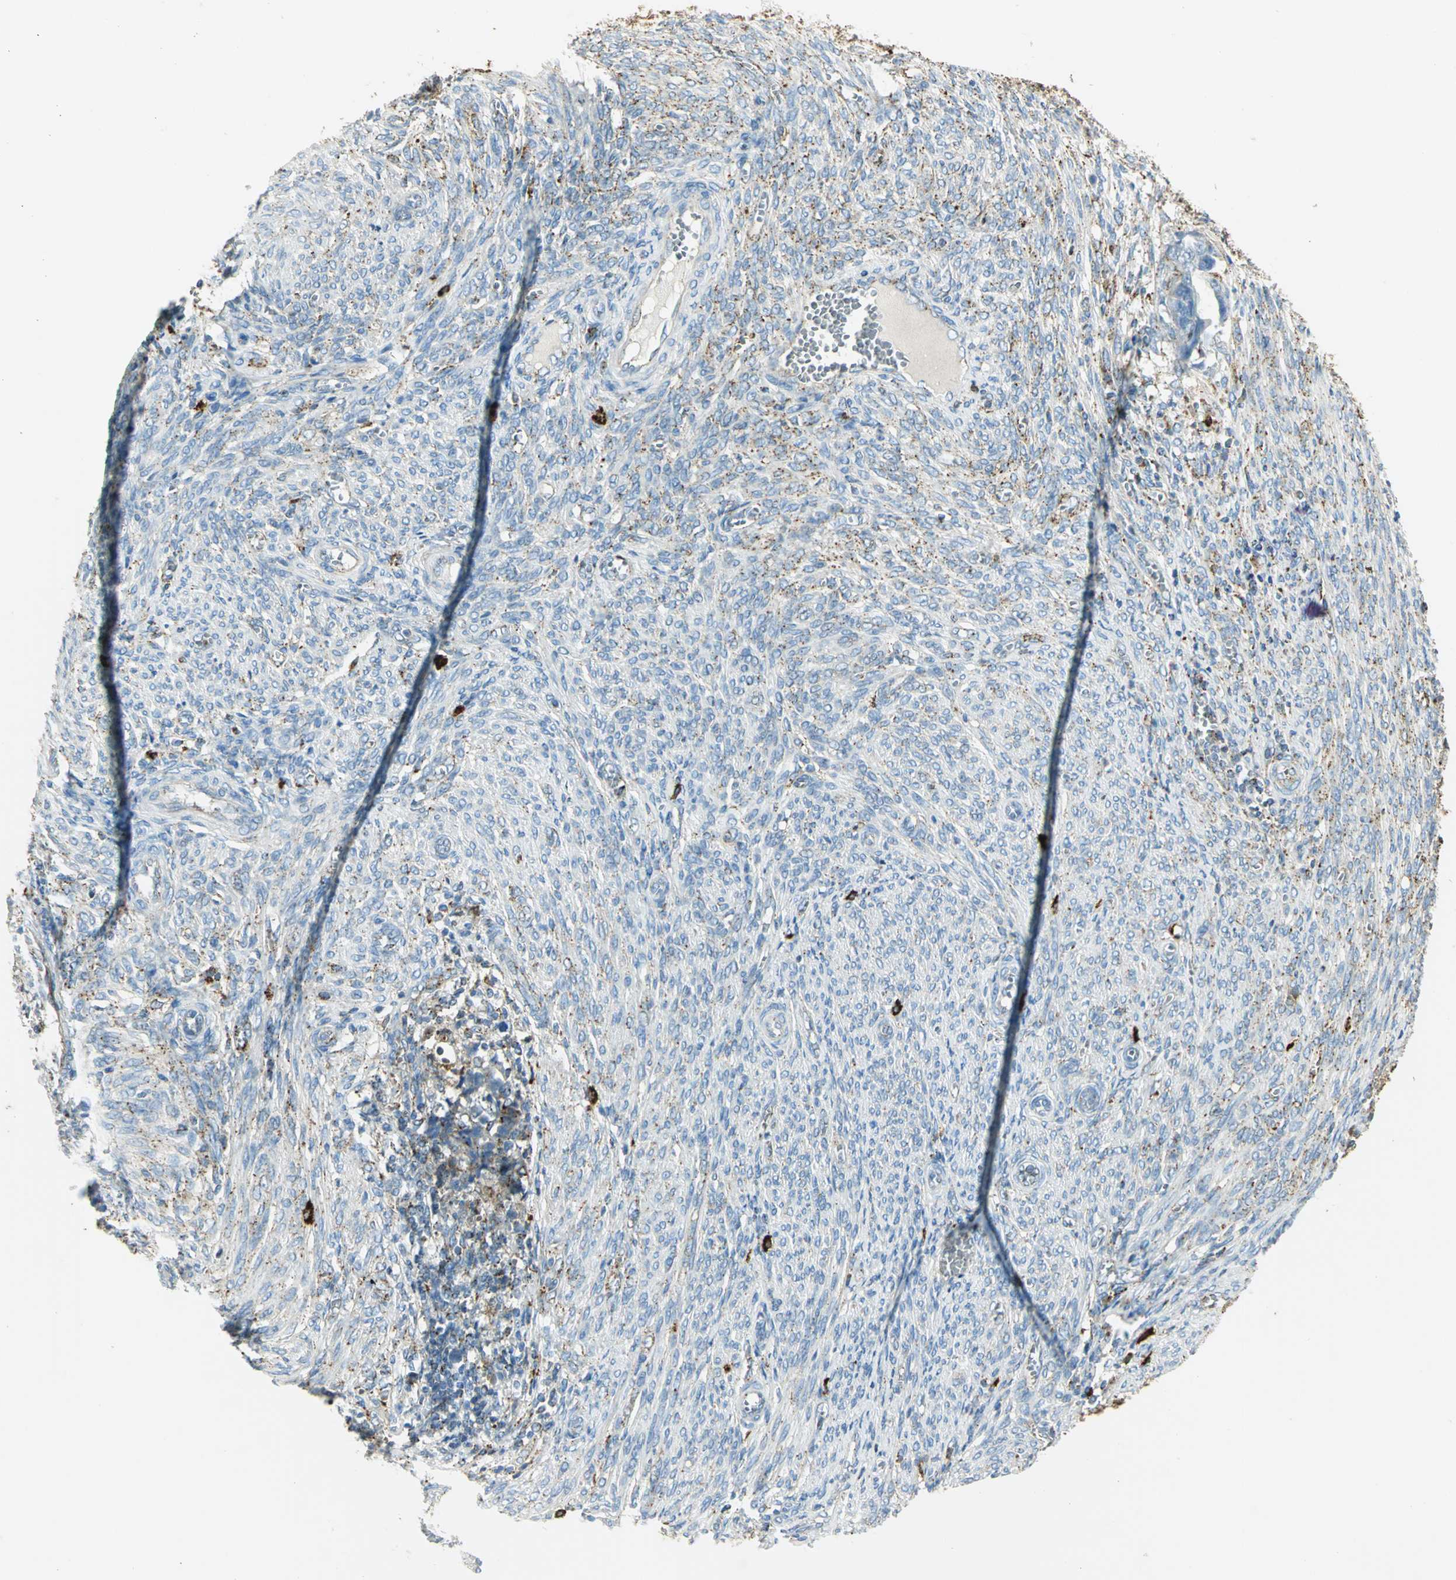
{"staining": {"intensity": "moderate", "quantity": "<25%", "location": "cytoplasmic/membranous"}, "tissue": "endometrial cancer", "cell_type": "Tumor cells", "image_type": "cancer", "snomed": [{"axis": "morphology", "description": "Adenocarcinoma, NOS"}, {"axis": "topography", "description": "Endometrium"}], "caption": "The micrograph demonstrates immunohistochemical staining of adenocarcinoma (endometrial). There is moderate cytoplasmic/membranous staining is present in about <25% of tumor cells.", "gene": "ARSA", "patient": {"sex": "female", "age": 75}}